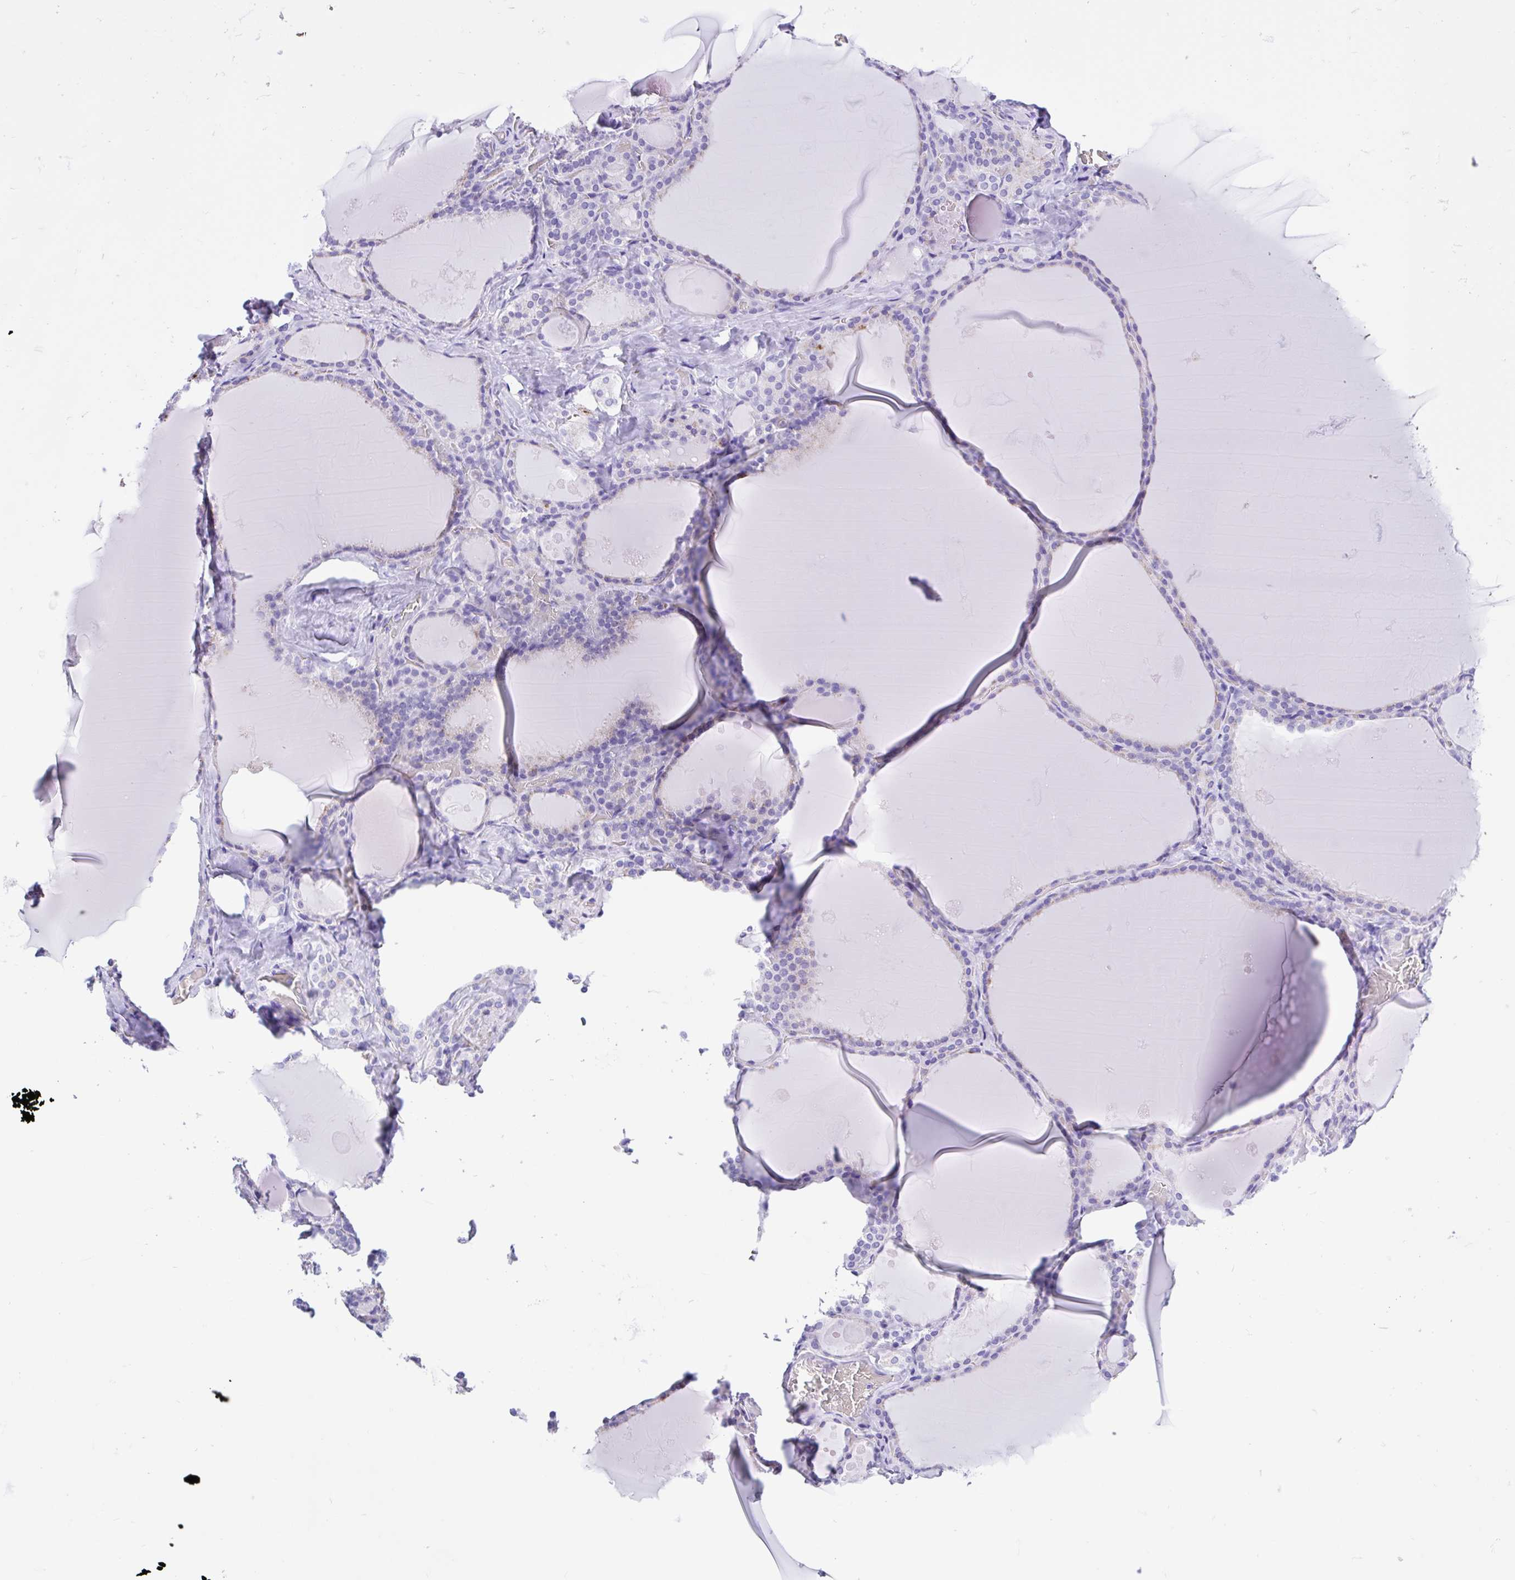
{"staining": {"intensity": "negative", "quantity": "none", "location": "none"}, "tissue": "thyroid gland", "cell_type": "Glandular cells", "image_type": "normal", "snomed": [{"axis": "morphology", "description": "Normal tissue, NOS"}, {"axis": "topography", "description": "Thyroid gland"}], "caption": "Thyroid gland stained for a protein using immunohistochemistry demonstrates no expression glandular cells.", "gene": "TMEM79", "patient": {"sex": "male", "age": 56}}